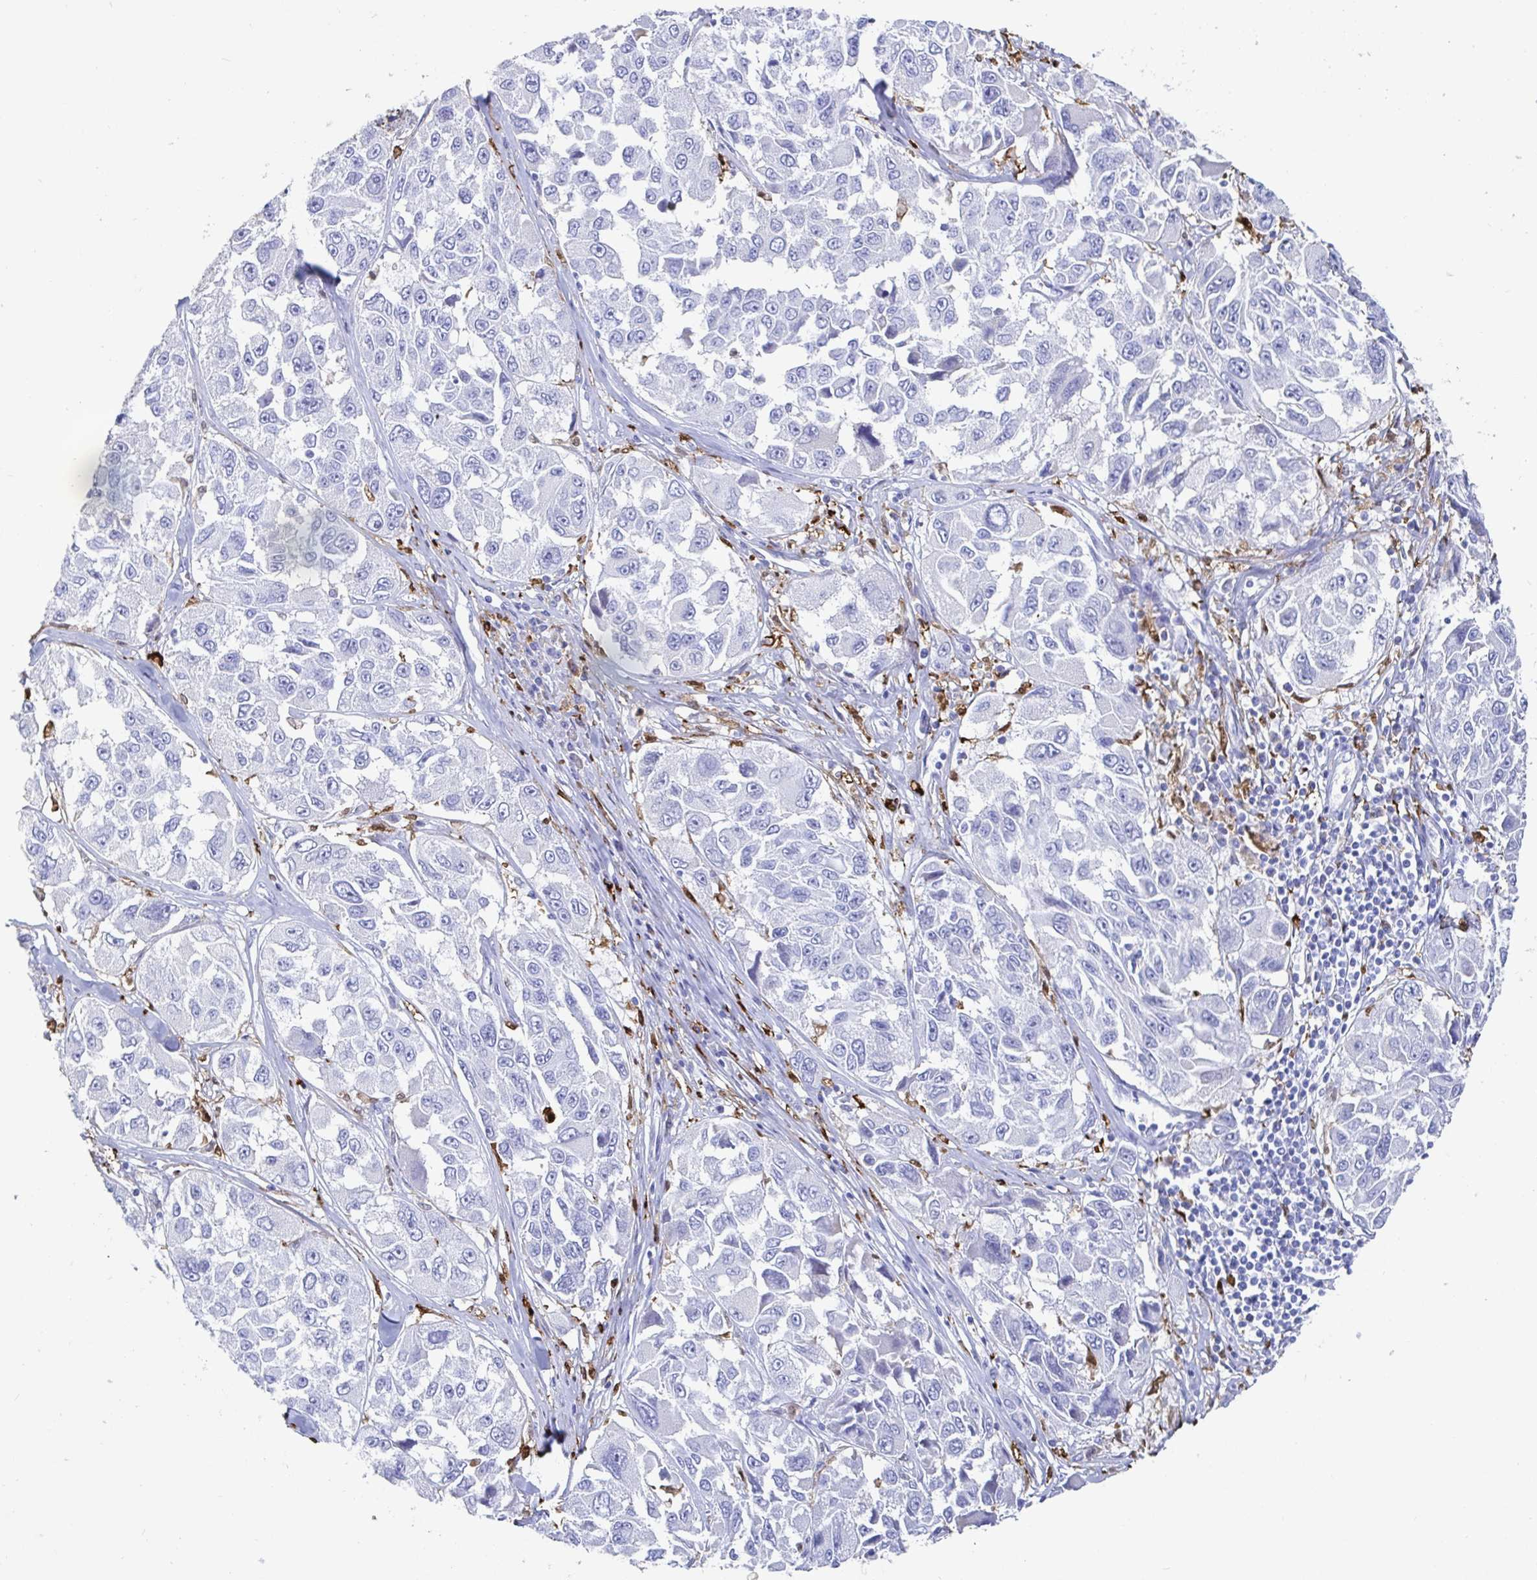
{"staining": {"intensity": "negative", "quantity": "none", "location": "none"}, "tissue": "melanoma", "cell_type": "Tumor cells", "image_type": "cancer", "snomed": [{"axis": "morphology", "description": "Malignant melanoma, NOS"}, {"axis": "topography", "description": "Skin"}], "caption": "High magnification brightfield microscopy of malignant melanoma stained with DAB (brown) and counterstained with hematoxylin (blue): tumor cells show no significant staining.", "gene": "OR2A4", "patient": {"sex": "female", "age": 66}}